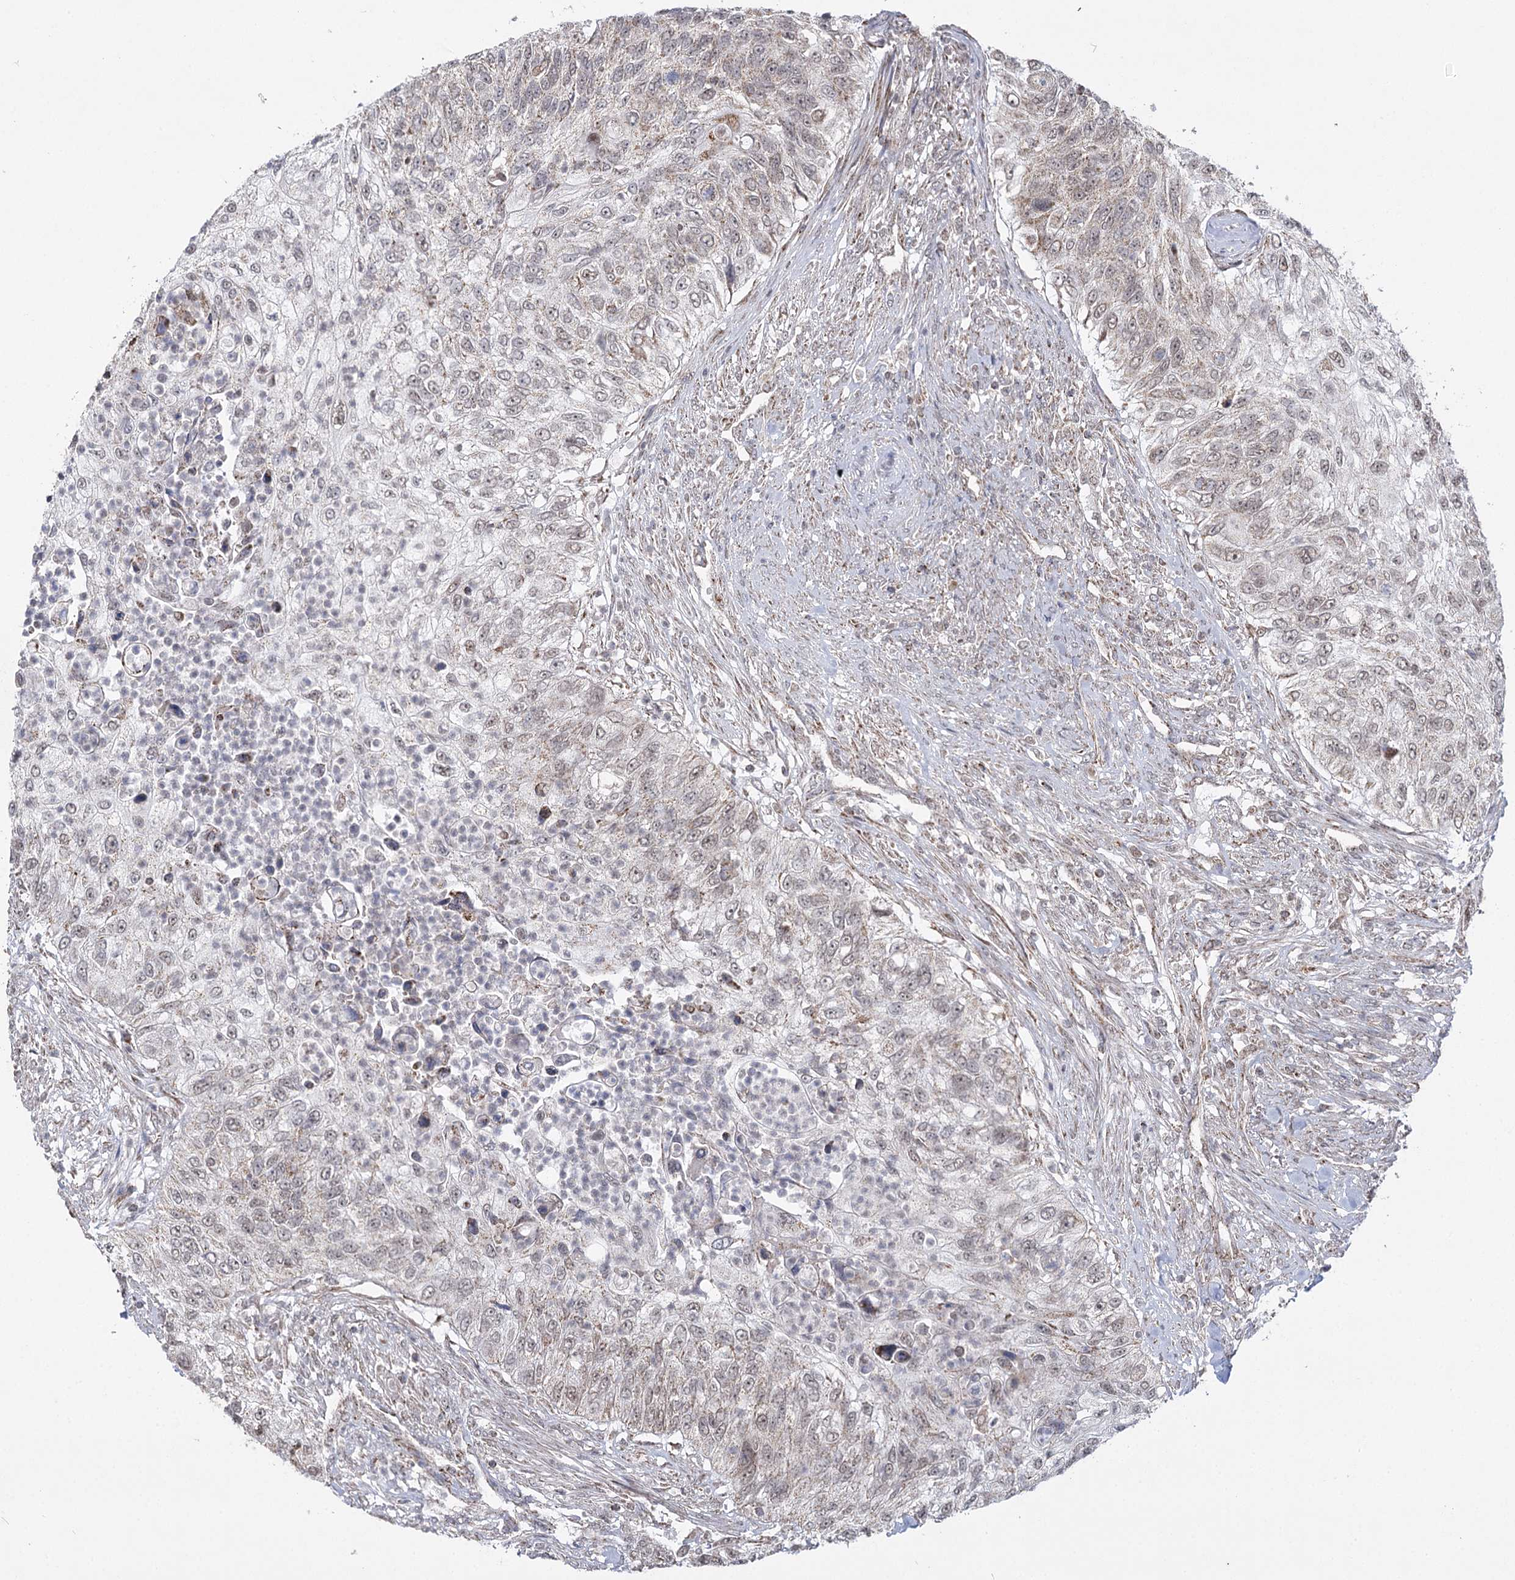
{"staining": {"intensity": "weak", "quantity": "25%-75%", "location": "nuclear"}, "tissue": "urothelial cancer", "cell_type": "Tumor cells", "image_type": "cancer", "snomed": [{"axis": "morphology", "description": "Urothelial carcinoma, High grade"}, {"axis": "topography", "description": "Urinary bladder"}], "caption": "A photomicrograph of human urothelial carcinoma (high-grade) stained for a protein reveals weak nuclear brown staining in tumor cells.", "gene": "SLC4A1AP", "patient": {"sex": "female", "age": 60}}